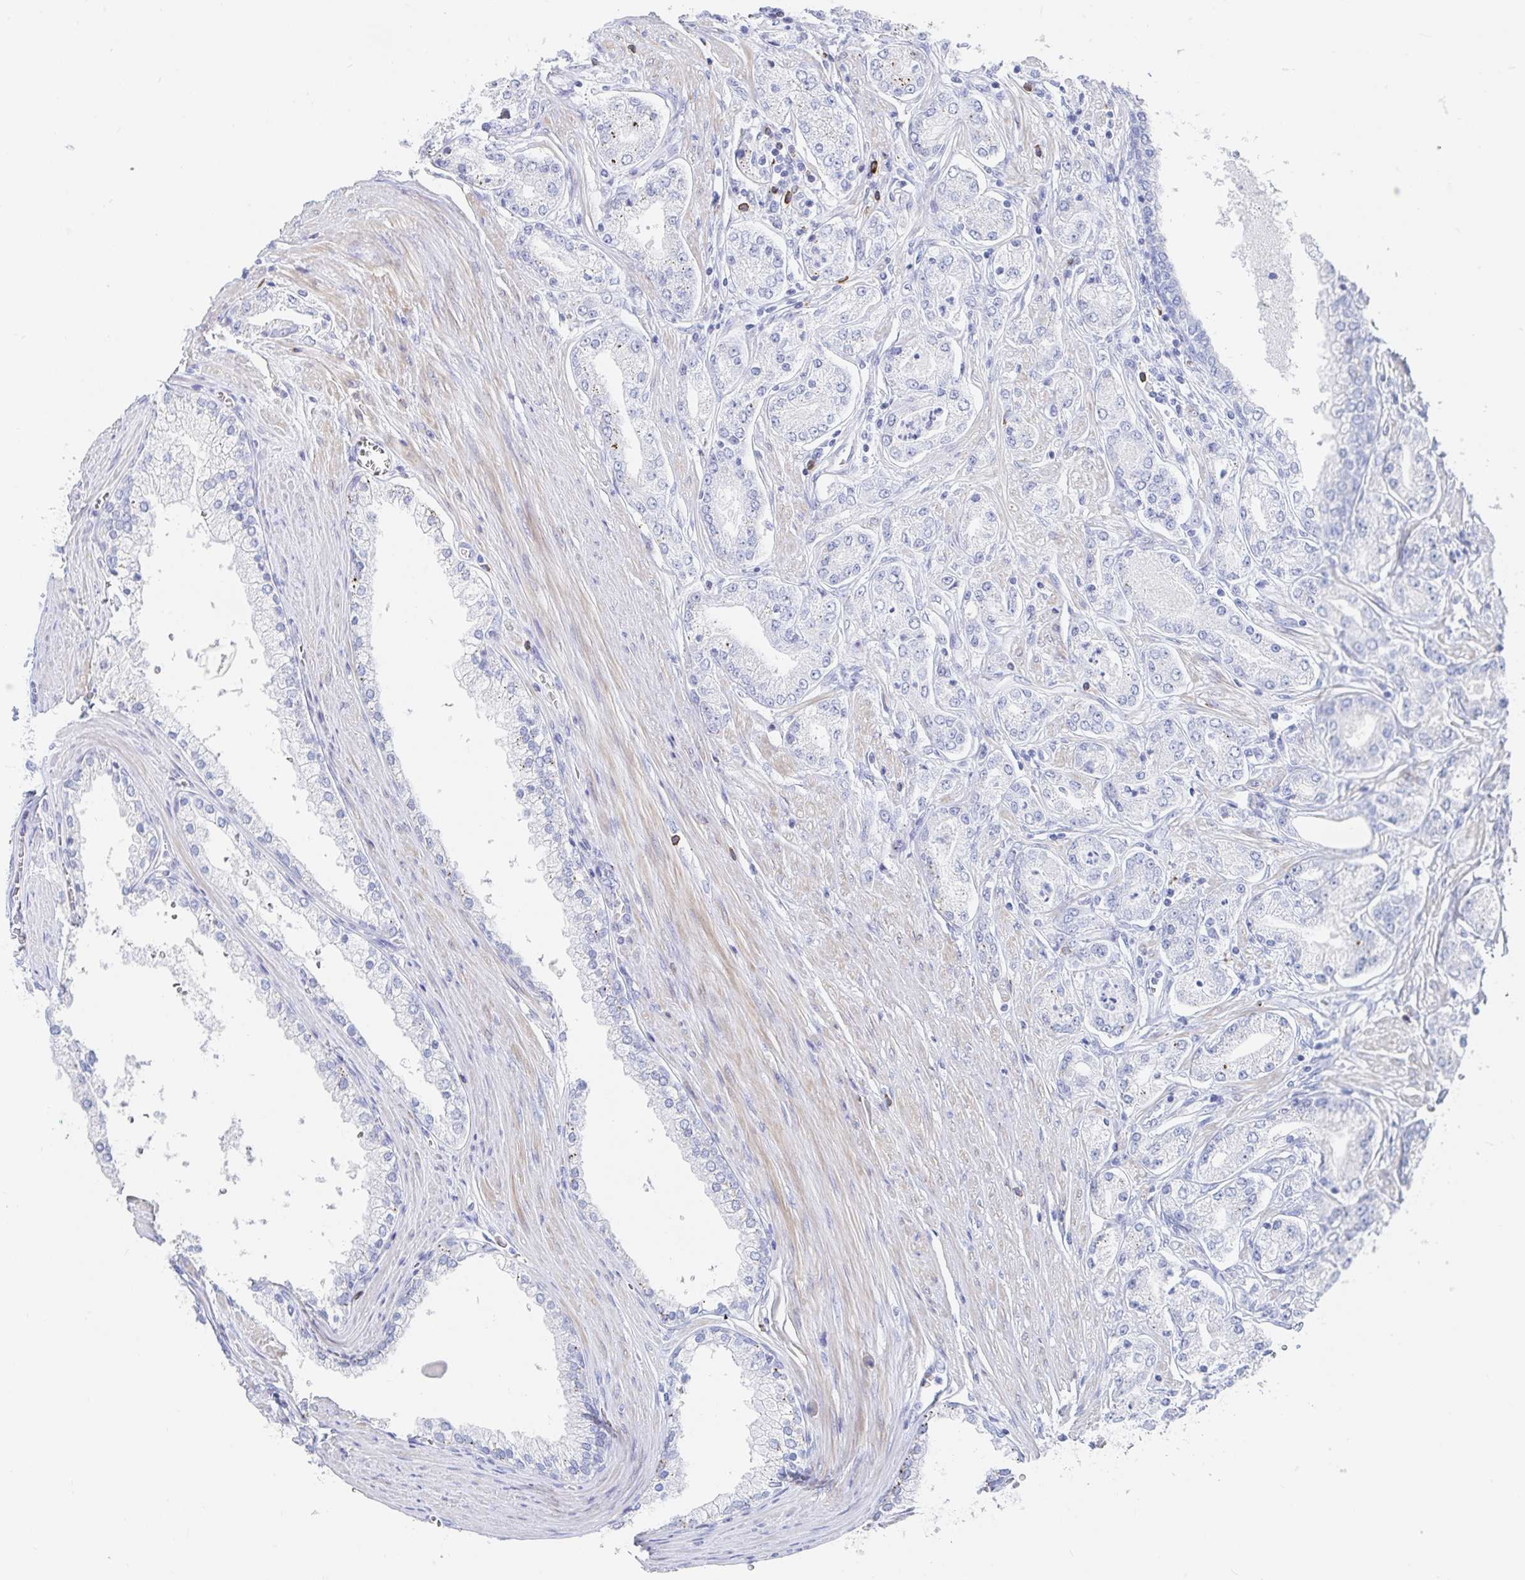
{"staining": {"intensity": "negative", "quantity": "none", "location": "none"}, "tissue": "prostate cancer", "cell_type": "Tumor cells", "image_type": "cancer", "snomed": [{"axis": "morphology", "description": "Adenocarcinoma, High grade"}, {"axis": "topography", "description": "Prostate"}], "caption": "Protein analysis of prostate cancer (high-grade adenocarcinoma) displays no significant positivity in tumor cells. (DAB immunohistochemistry visualized using brightfield microscopy, high magnification).", "gene": "PACSIN1", "patient": {"sex": "male", "age": 66}}